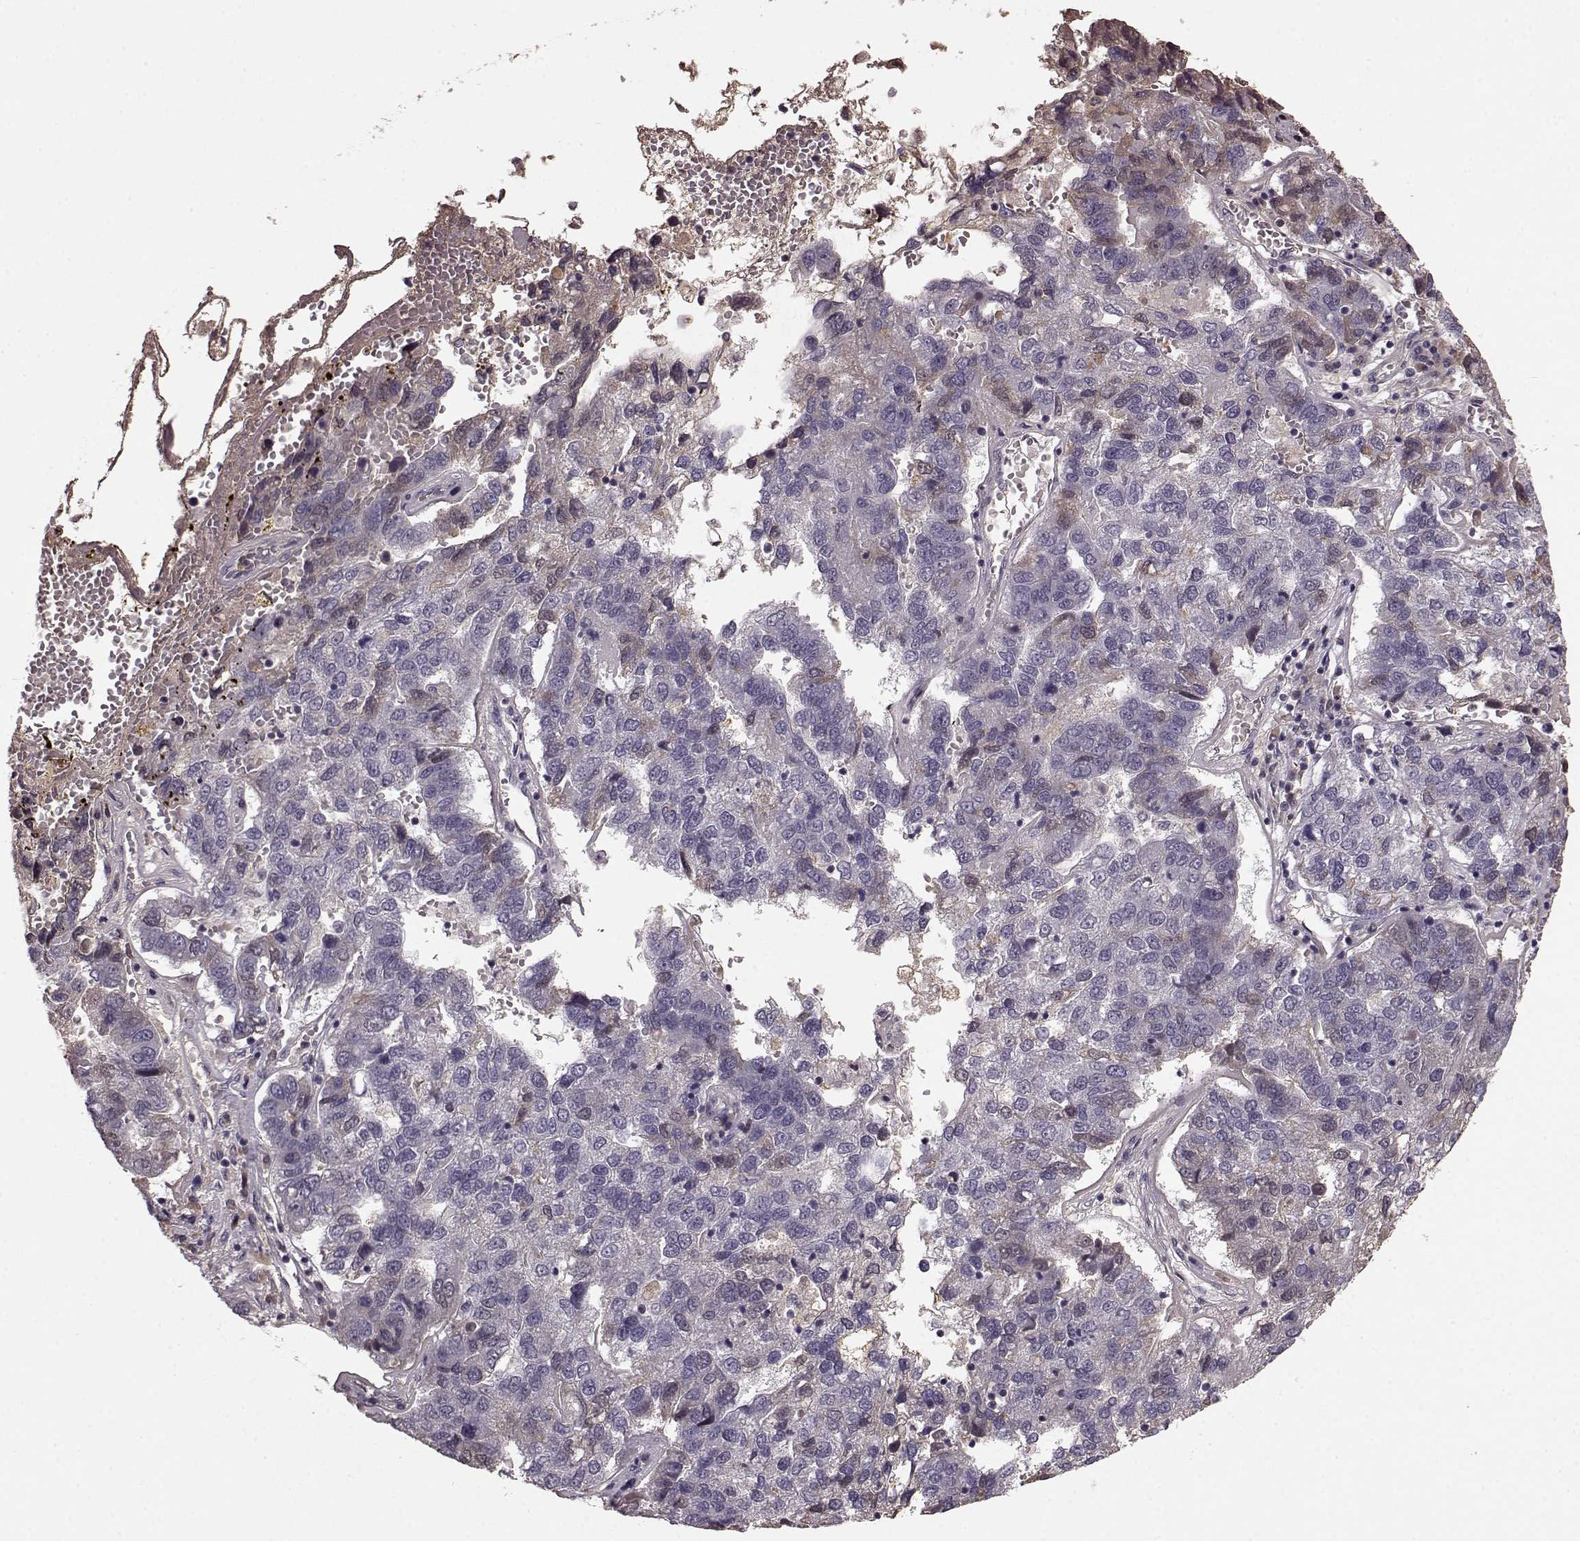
{"staining": {"intensity": "negative", "quantity": "none", "location": "none"}, "tissue": "pancreatic cancer", "cell_type": "Tumor cells", "image_type": "cancer", "snomed": [{"axis": "morphology", "description": "Adenocarcinoma, NOS"}, {"axis": "topography", "description": "Pancreas"}], "caption": "DAB (3,3'-diaminobenzidine) immunohistochemical staining of pancreatic cancer (adenocarcinoma) shows no significant positivity in tumor cells. The staining was performed using DAB (3,3'-diaminobenzidine) to visualize the protein expression in brown, while the nuclei were stained in blue with hematoxylin (Magnification: 20x).", "gene": "NRL", "patient": {"sex": "female", "age": 61}}